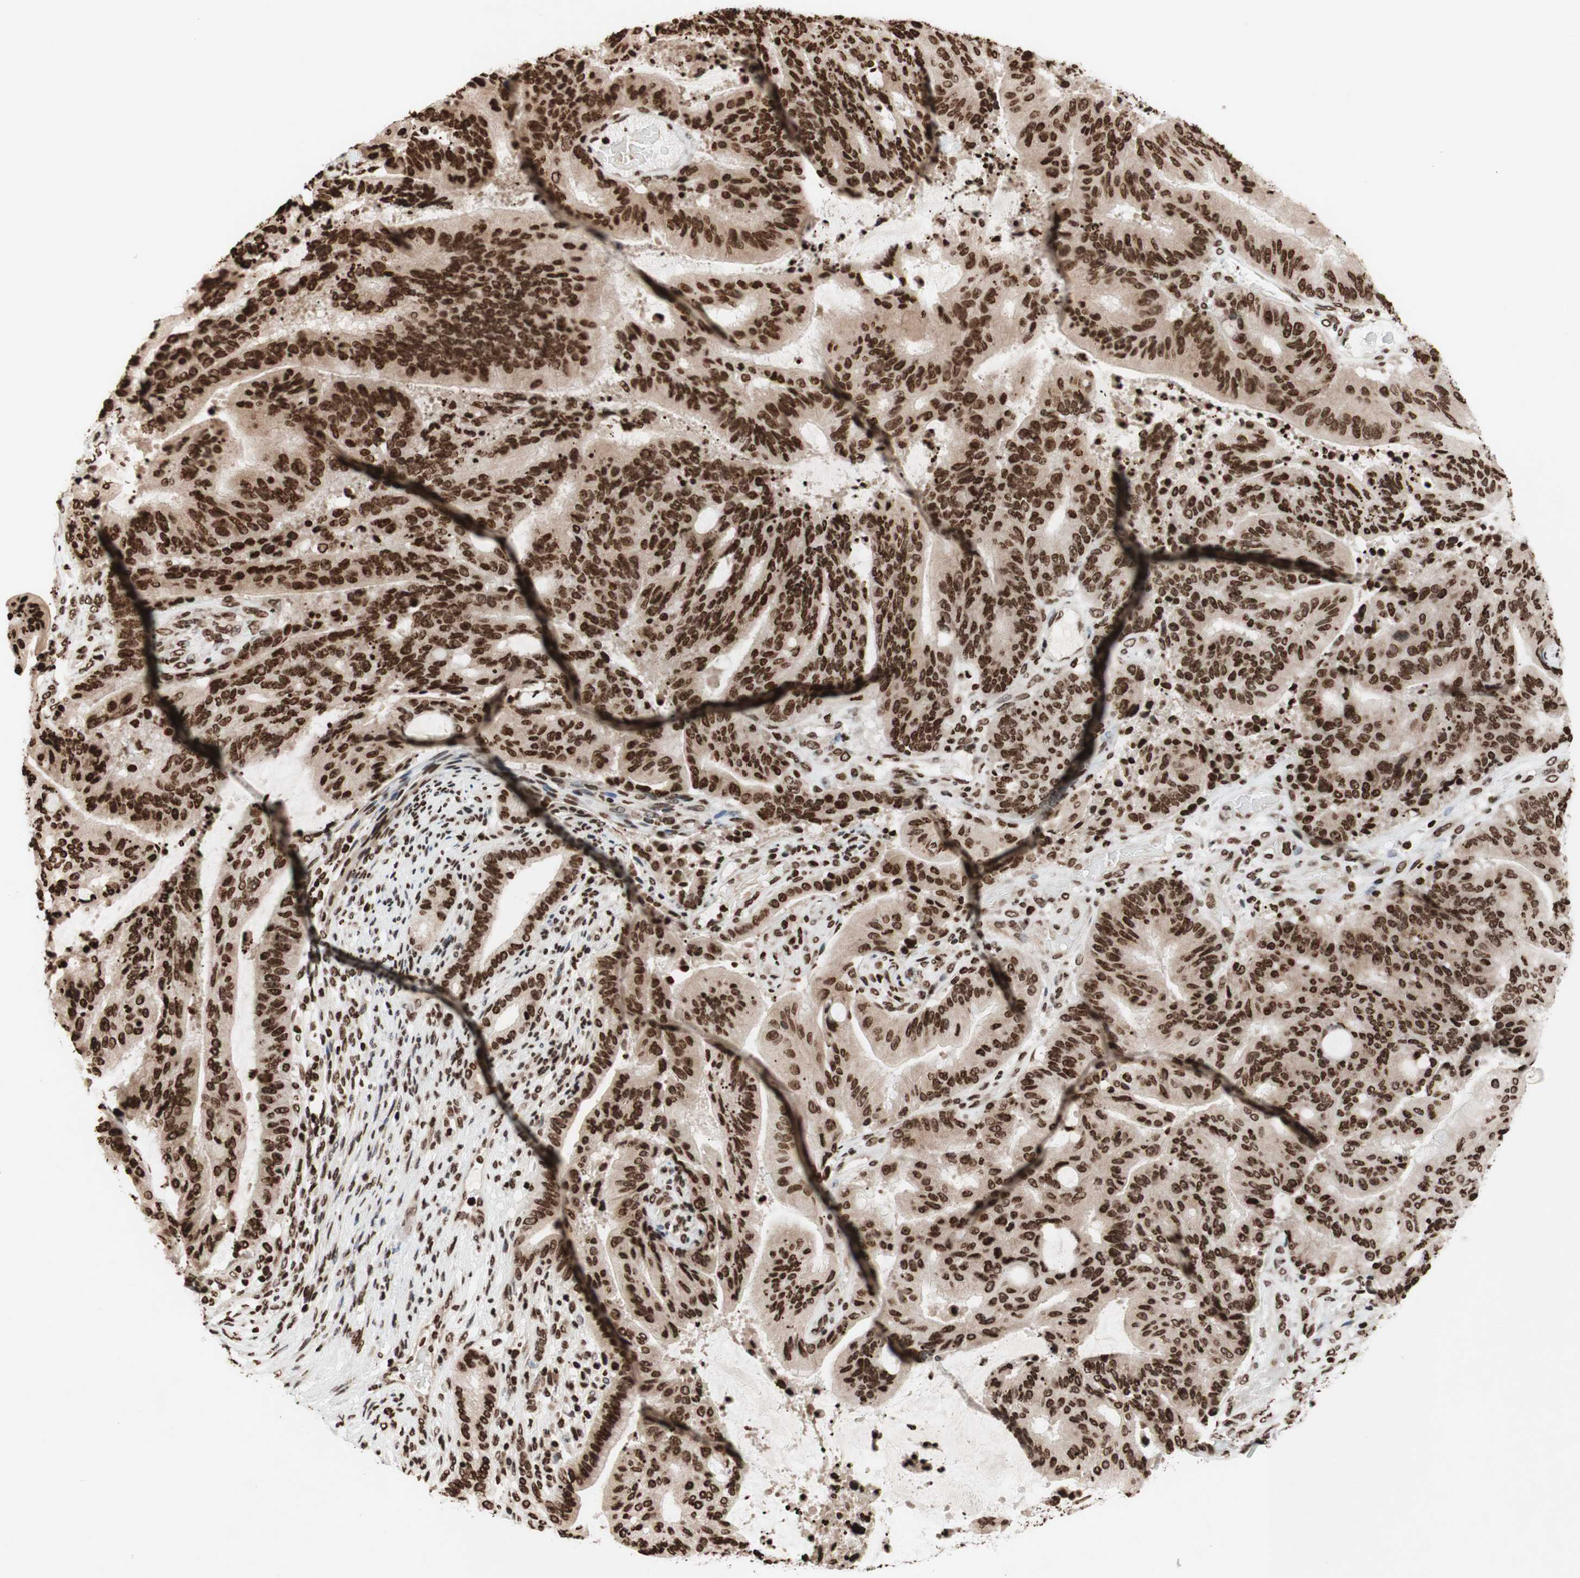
{"staining": {"intensity": "strong", "quantity": ">75%", "location": "nuclear"}, "tissue": "liver cancer", "cell_type": "Tumor cells", "image_type": "cancer", "snomed": [{"axis": "morphology", "description": "Cholangiocarcinoma"}, {"axis": "topography", "description": "Liver"}], "caption": "IHC of human liver cancer (cholangiocarcinoma) demonstrates high levels of strong nuclear staining in about >75% of tumor cells. The protein of interest is shown in brown color, while the nuclei are stained blue.", "gene": "NCOA3", "patient": {"sex": "female", "age": 73}}